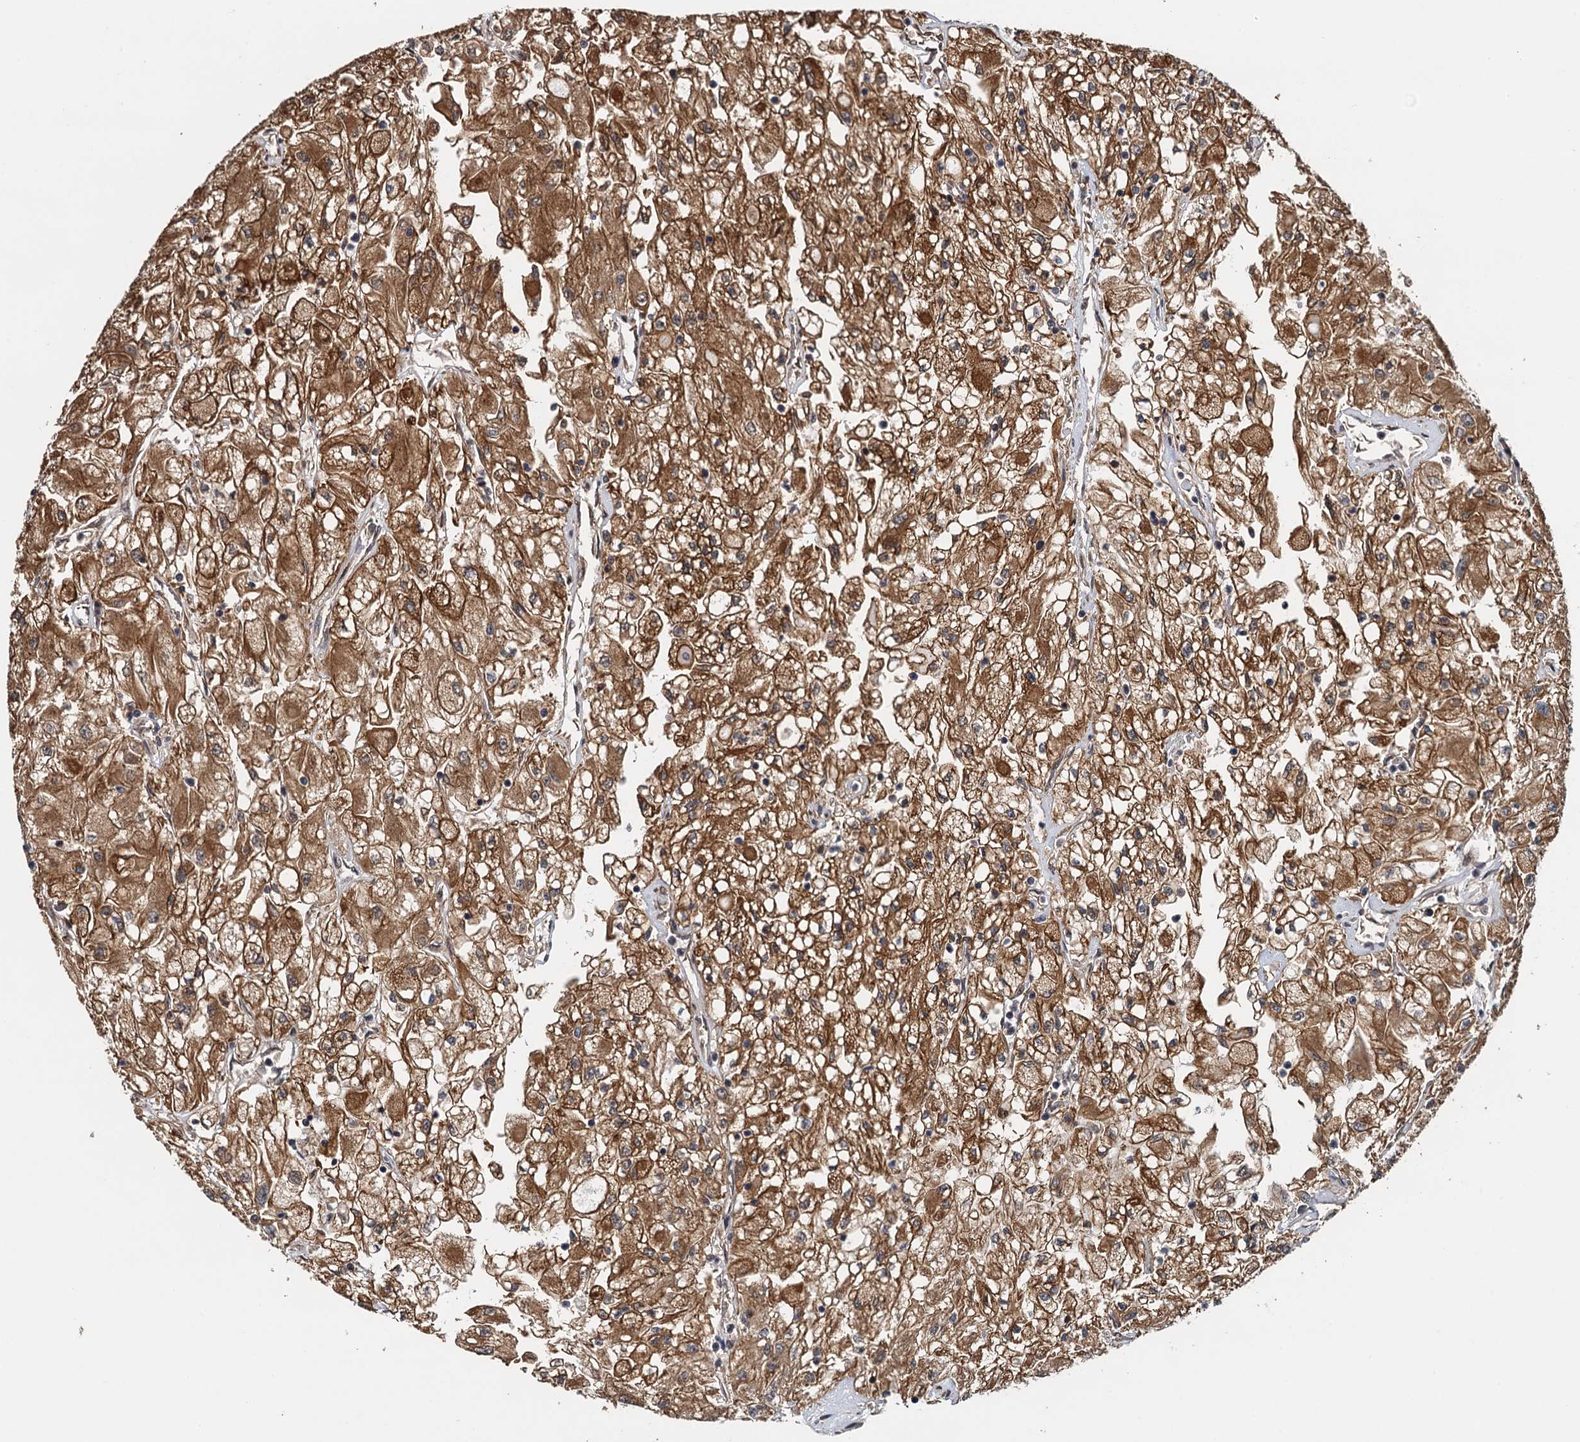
{"staining": {"intensity": "moderate", "quantity": ">75%", "location": "cytoplasmic/membranous"}, "tissue": "renal cancer", "cell_type": "Tumor cells", "image_type": "cancer", "snomed": [{"axis": "morphology", "description": "Adenocarcinoma, NOS"}, {"axis": "topography", "description": "Kidney"}], "caption": "Adenocarcinoma (renal) stained with immunohistochemistry (IHC) exhibits moderate cytoplasmic/membranous staining in about >75% of tumor cells.", "gene": "MEAK7", "patient": {"sex": "male", "age": 80}}